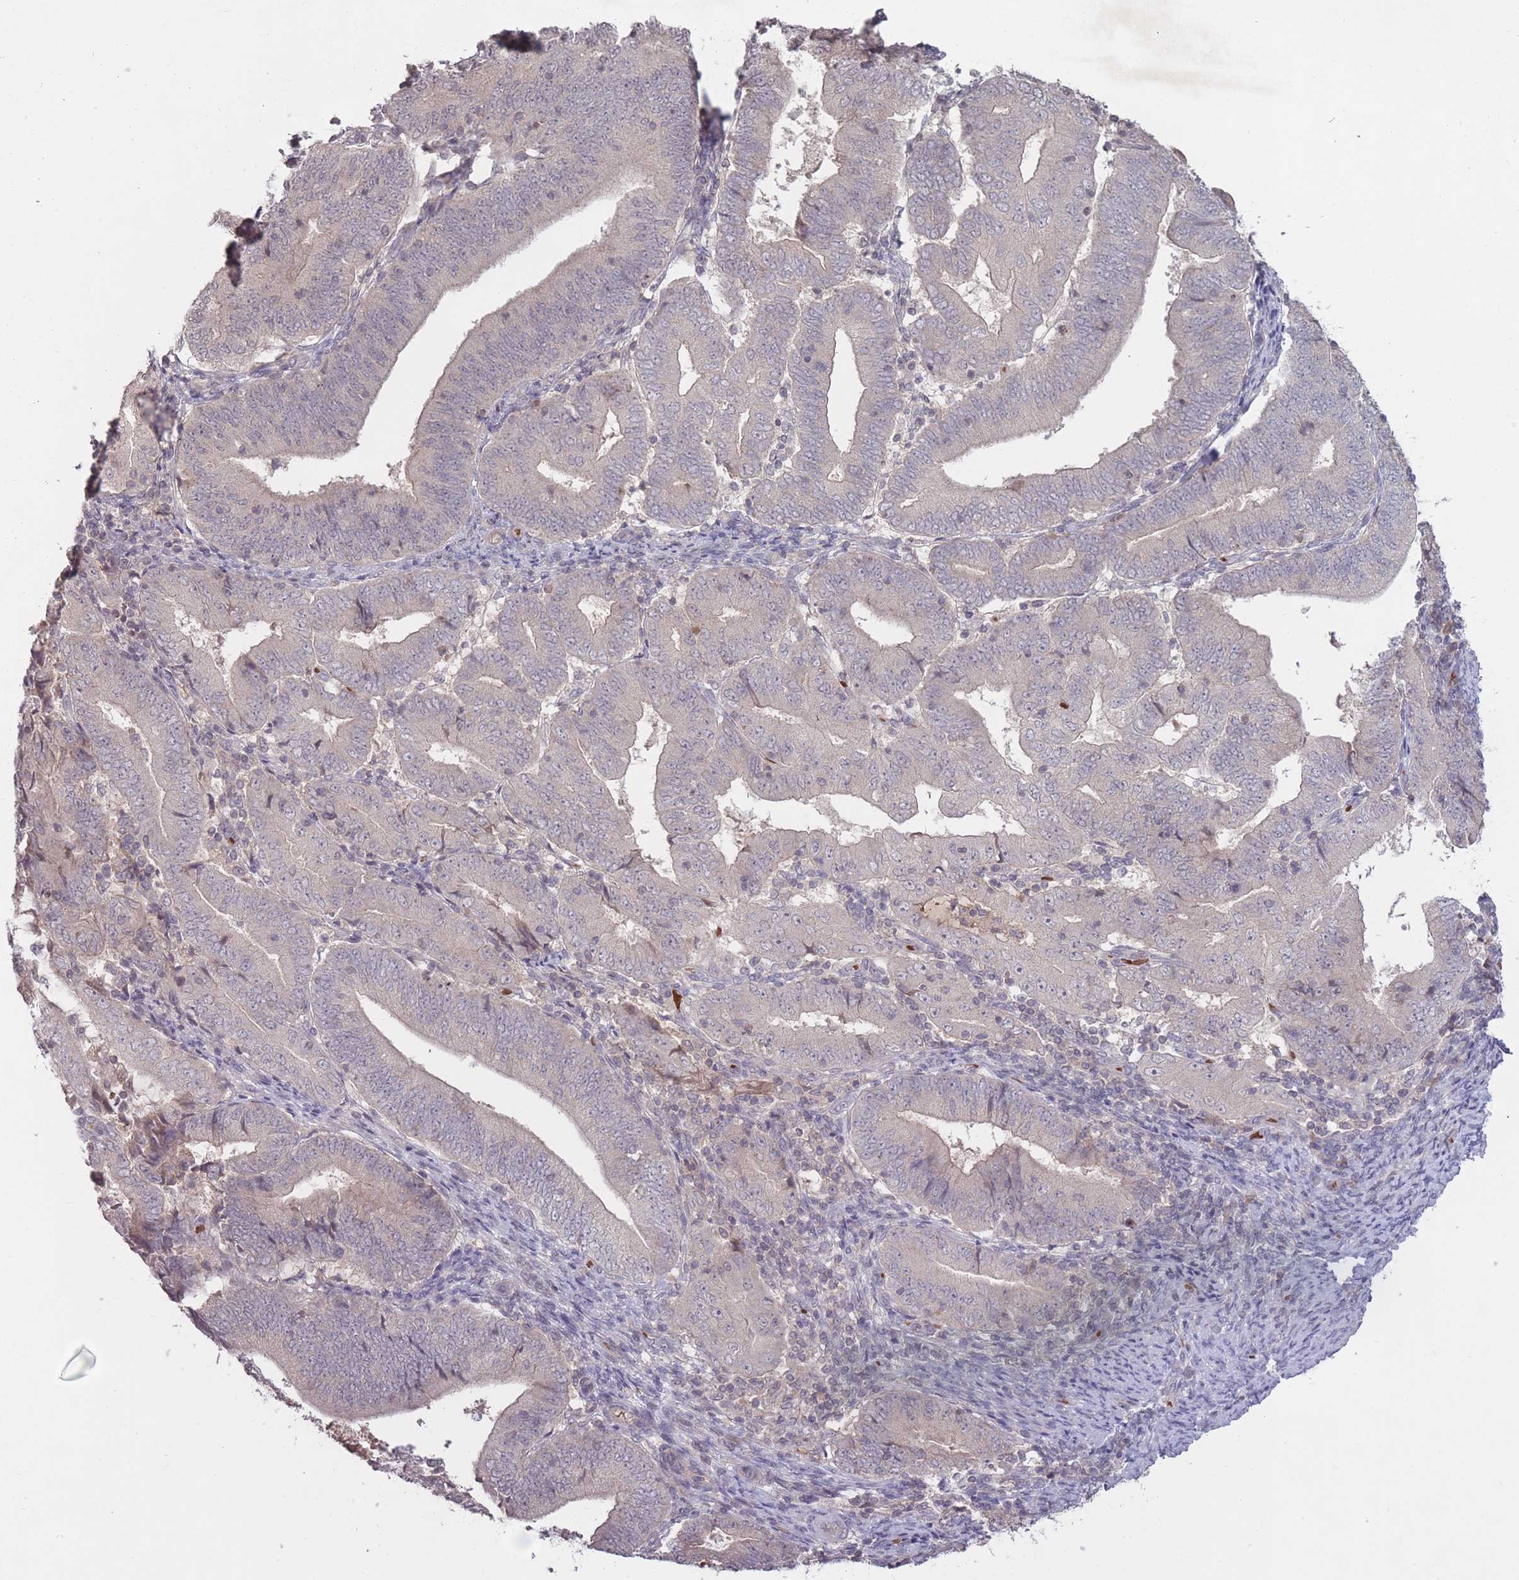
{"staining": {"intensity": "negative", "quantity": "none", "location": "none"}, "tissue": "endometrial cancer", "cell_type": "Tumor cells", "image_type": "cancer", "snomed": [{"axis": "morphology", "description": "Adenocarcinoma, NOS"}, {"axis": "topography", "description": "Endometrium"}], "caption": "Immunohistochemistry of human endometrial adenocarcinoma displays no staining in tumor cells.", "gene": "ADCYAP1R1", "patient": {"sex": "female", "age": 70}}